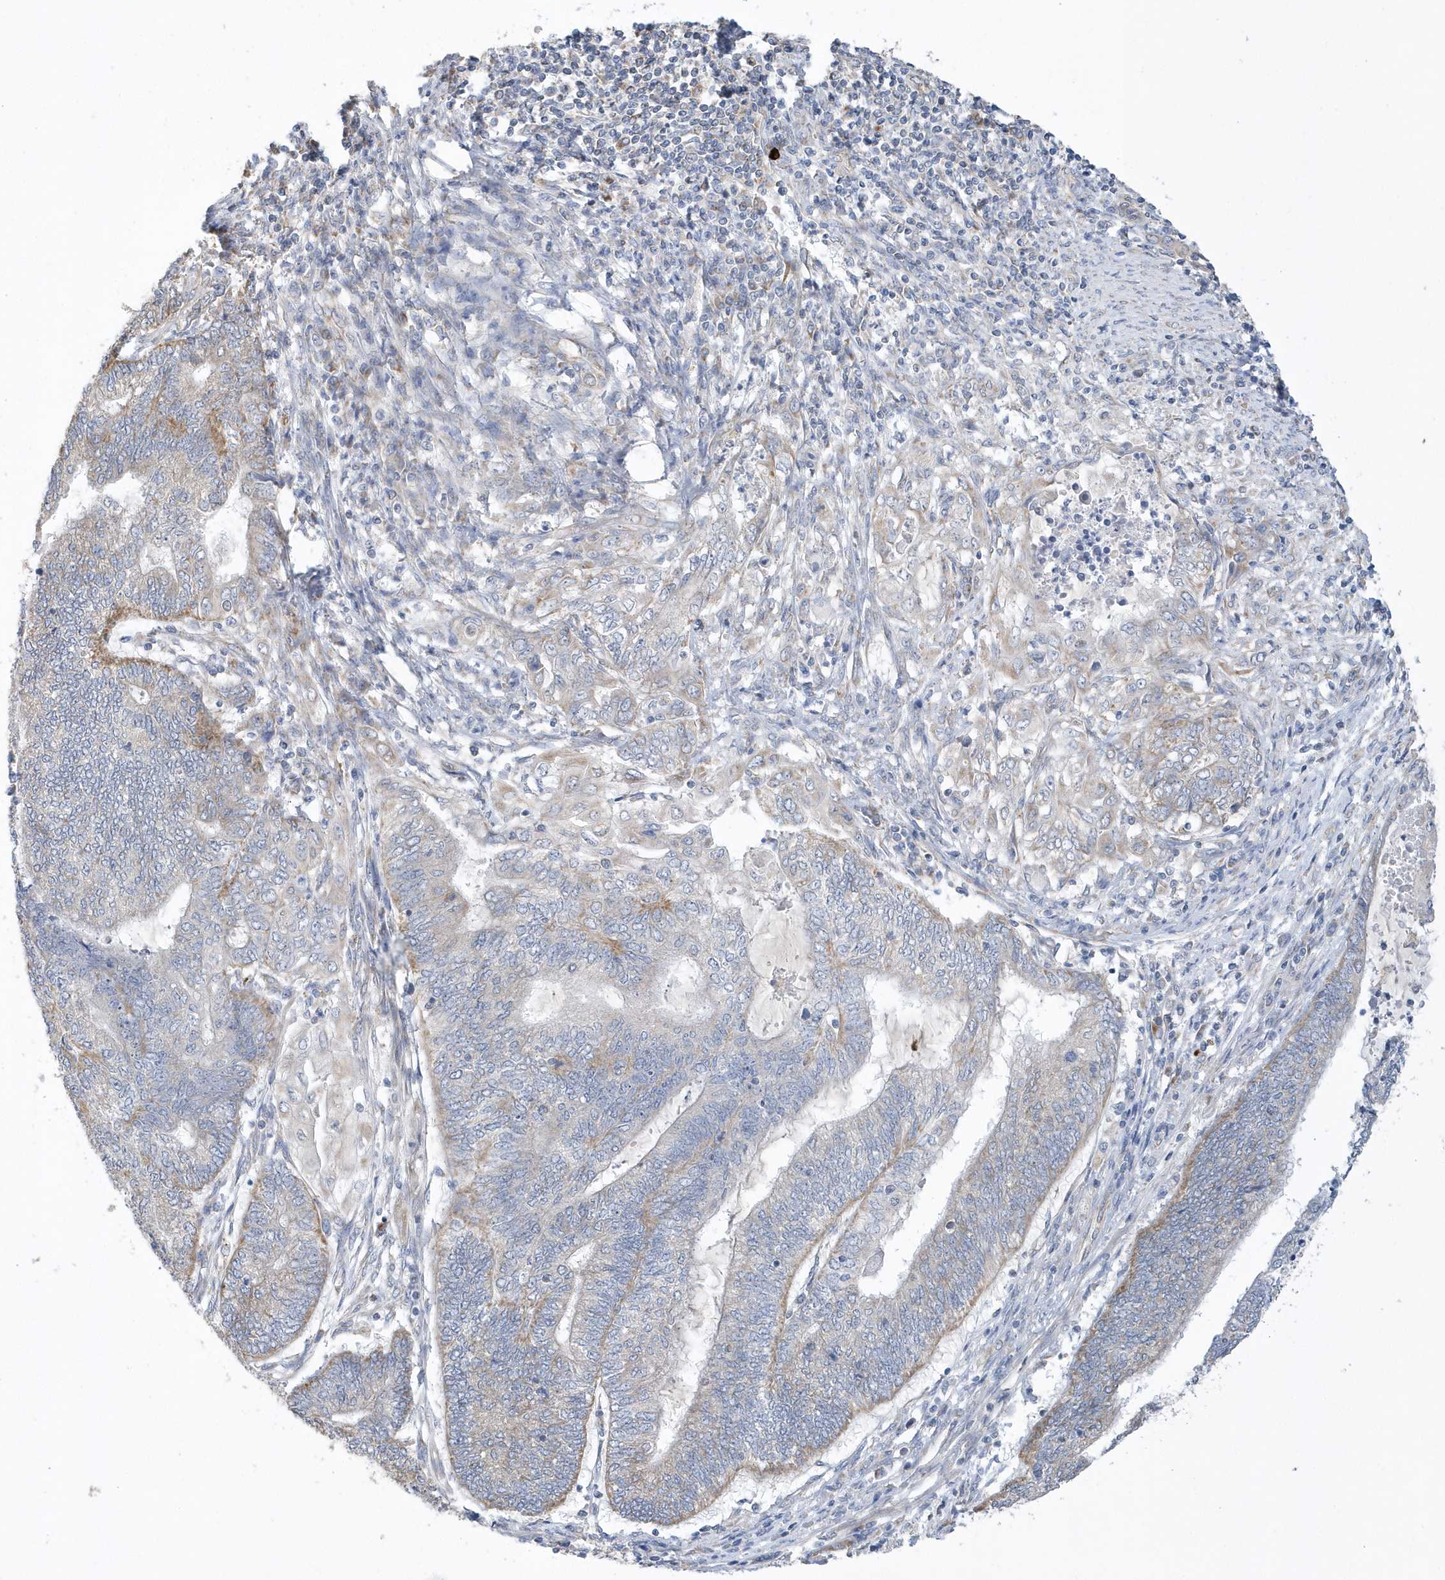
{"staining": {"intensity": "moderate", "quantity": "<25%", "location": "cytoplasmic/membranous"}, "tissue": "endometrial cancer", "cell_type": "Tumor cells", "image_type": "cancer", "snomed": [{"axis": "morphology", "description": "Adenocarcinoma, NOS"}, {"axis": "topography", "description": "Uterus"}, {"axis": "topography", "description": "Endometrium"}], "caption": "Immunohistochemistry photomicrograph of neoplastic tissue: human endometrial cancer (adenocarcinoma) stained using IHC shows low levels of moderate protein expression localized specifically in the cytoplasmic/membranous of tumor cells, appearing as a cytoplasmic/membranous brown color.", "gene": "SPATA5", "patient": {"sex": "female", "age": 70}}